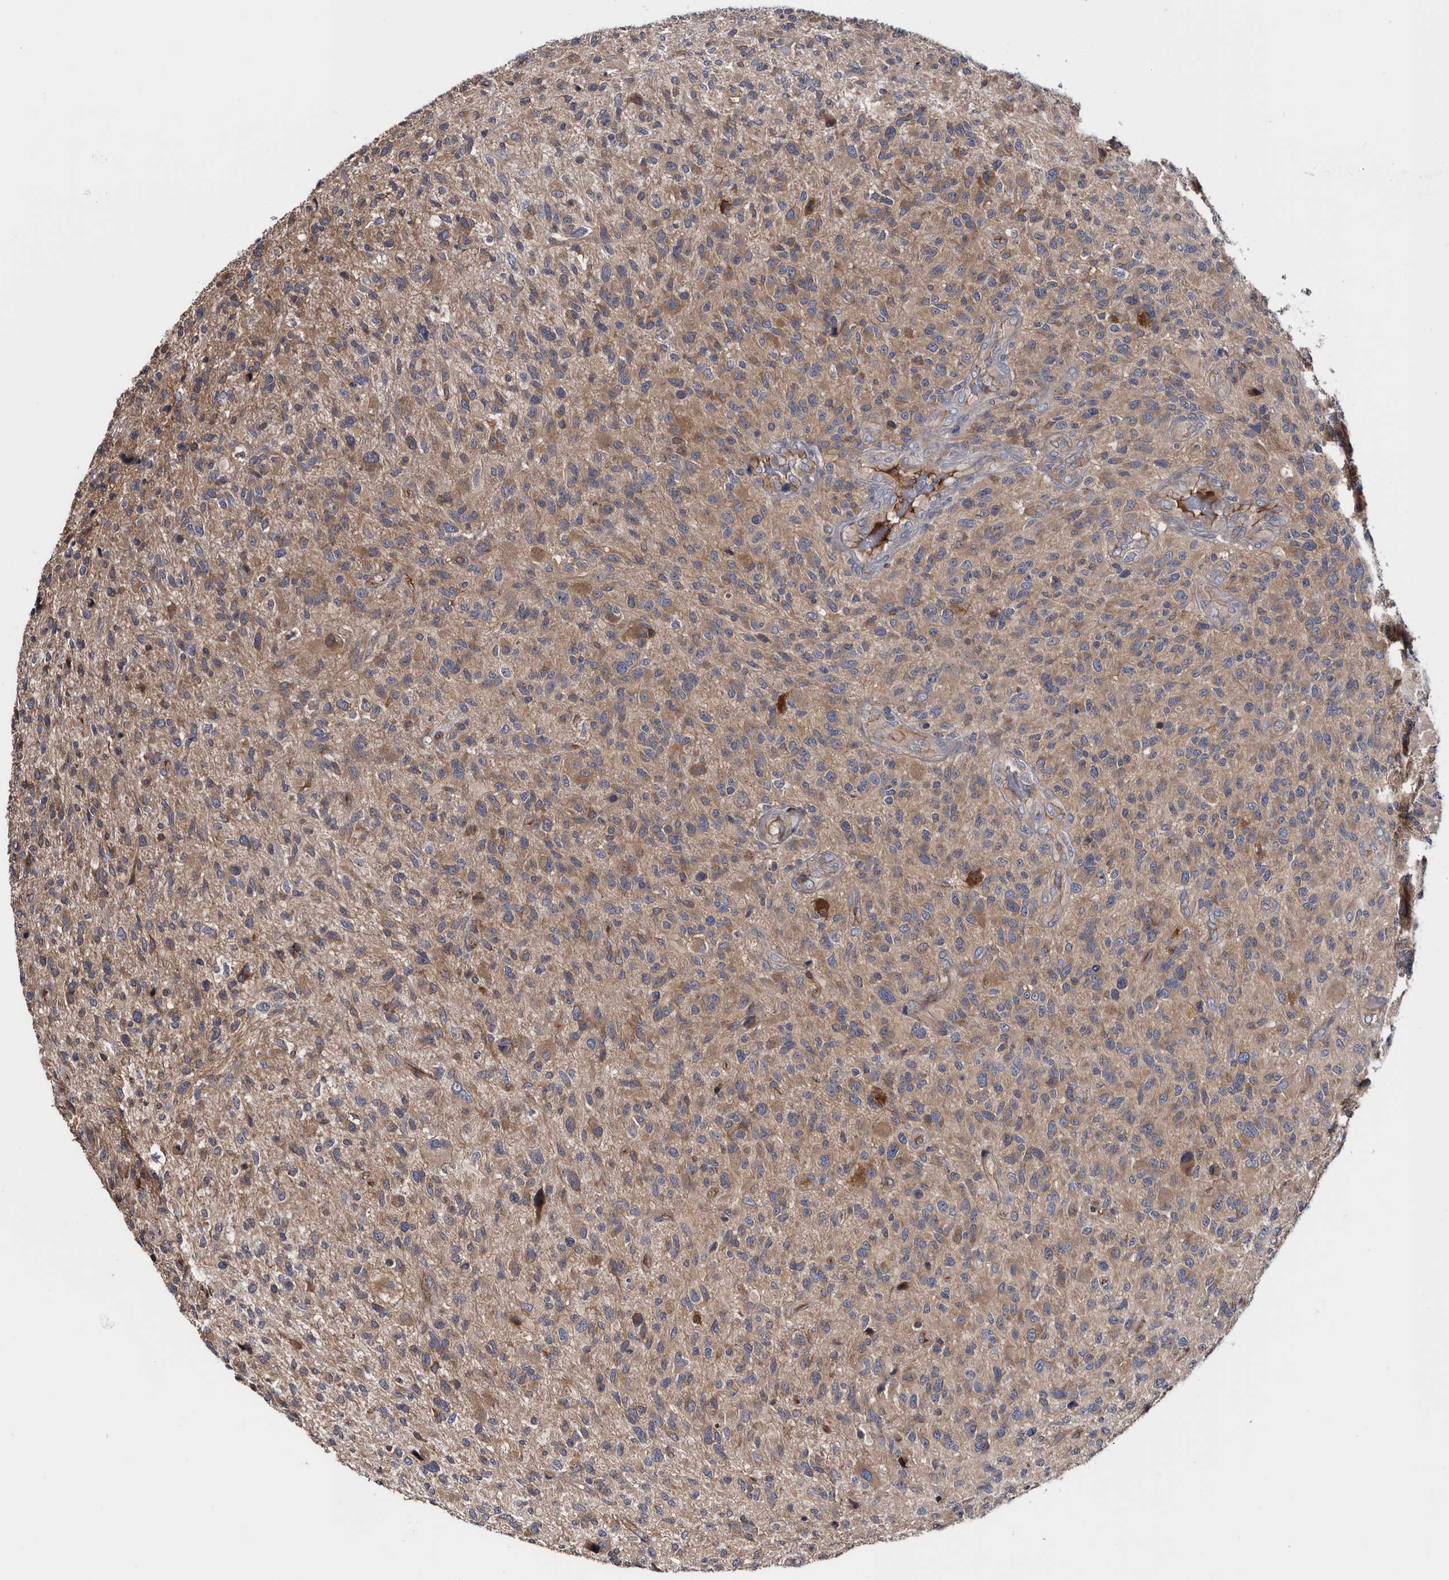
{"staining": {"intensity": "moderate", "quantity": ">75%", "location": "cytoplasmic/membranous"}, "tissue": "glioma", "cell_type": "Tumor cells", "image_type": "cancer", "snomed": [{"axis": "morphology", "description": "Glioma, malignant, High grade"}, {"axis": "topography", "description": "Brain"}], "caption": "Glioma stained with a brown dye demonstrates moderate cytoplasmic/membranous positive expression in about >75% of tumor cells.", "gene": "TSPAN17", "patient": {"sex": "male", "age": 47}}